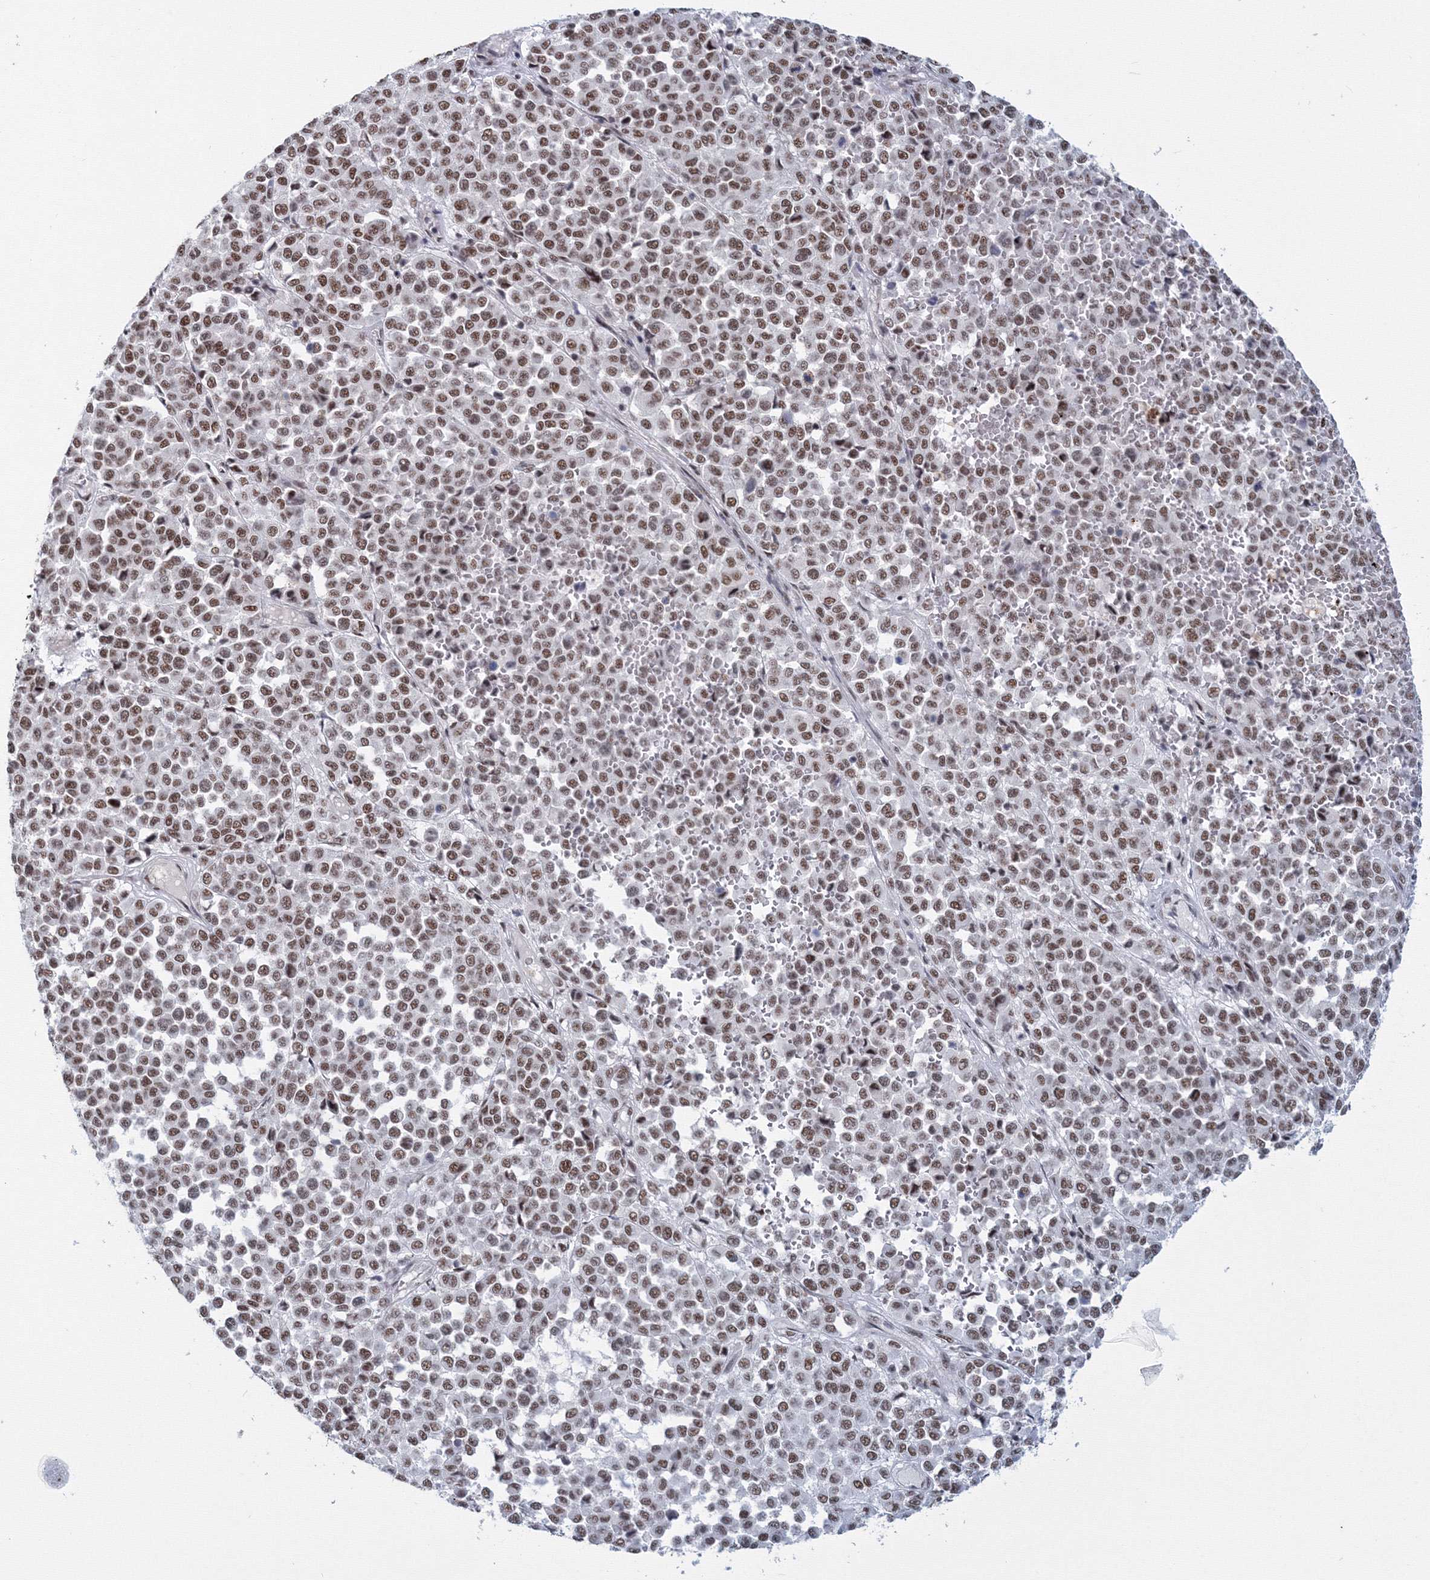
{"staining": {"intensity": "moderate", "quantity": ">75%", "location": "nuclear"}, "tissue": "melanoma", "cell_type": "Tumor cells", "image_type": "cancer", "snomed": [{"axis": "morphology", "description": "Malignant melanoma, Metastatic site"}, {"axis": "topography", "description": "Pancreas"}], "caption": "Immunohistochemistry micrograph of melanoma stained for a protein (brown), which reveals medium levels of moderate nuclear expression in approximately >75% of tumor cells.", "gene": "SF3B6", "patient": {"sex": "female", "age": 30}}